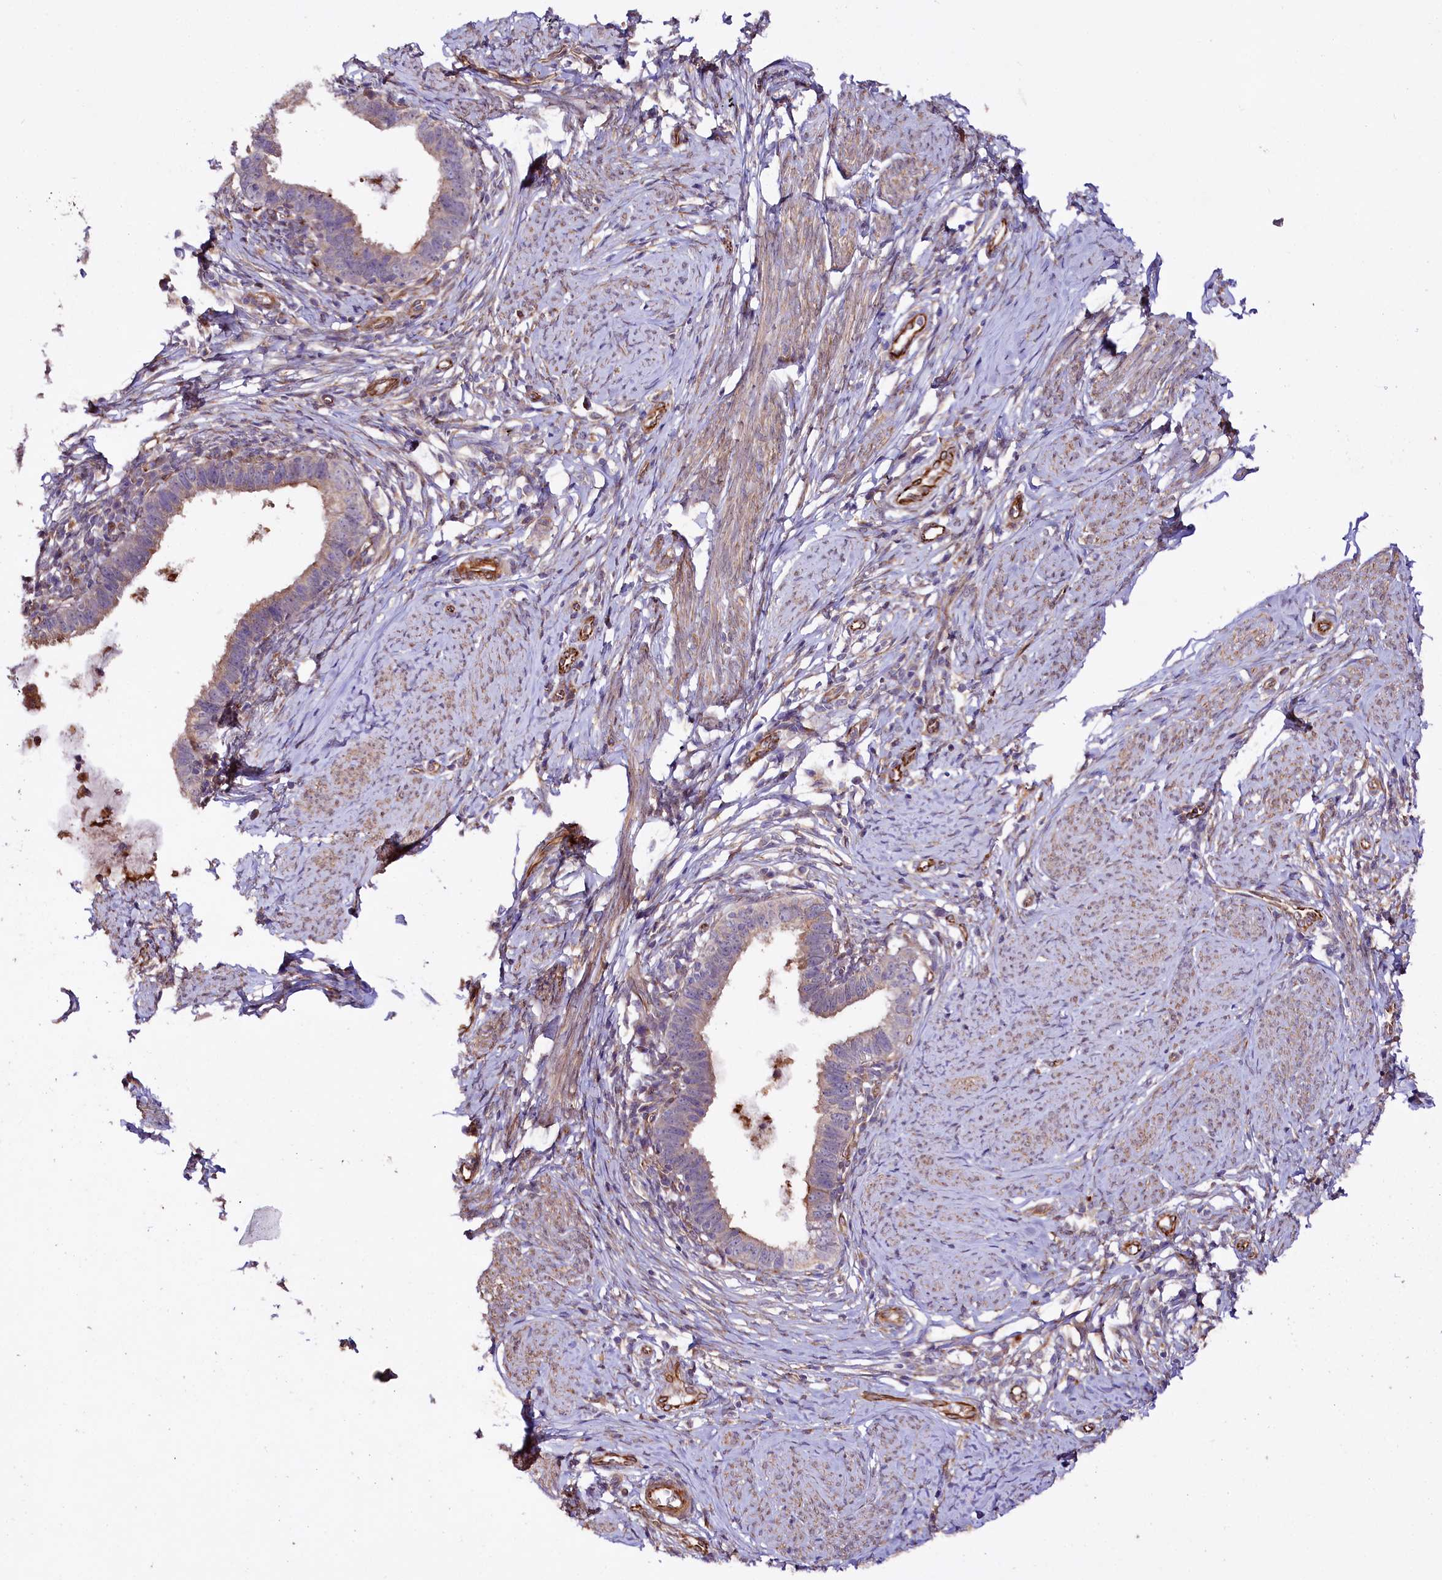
{"staining": {"intensity": "moderate", "quantity": ">75%", "location": "cytoplasmic/membranous"}, "tissue": "cervical cancer", "cell_type": "Tumor cells", "image_type": "cancer", "snomed": [{"axis": "morphology", "description": "Adenocarcinoma, NOS"}, {"axis": "topography", "description": "Cervix"}], "caption": "Immunohistochemistry of human cervical cancer exhibits medium levels of moderate cytoplasmic/membranous staining in about >75% of tumor cells.", "gene": "TTC12", "patient": {"sex": "female", "age": 36}}